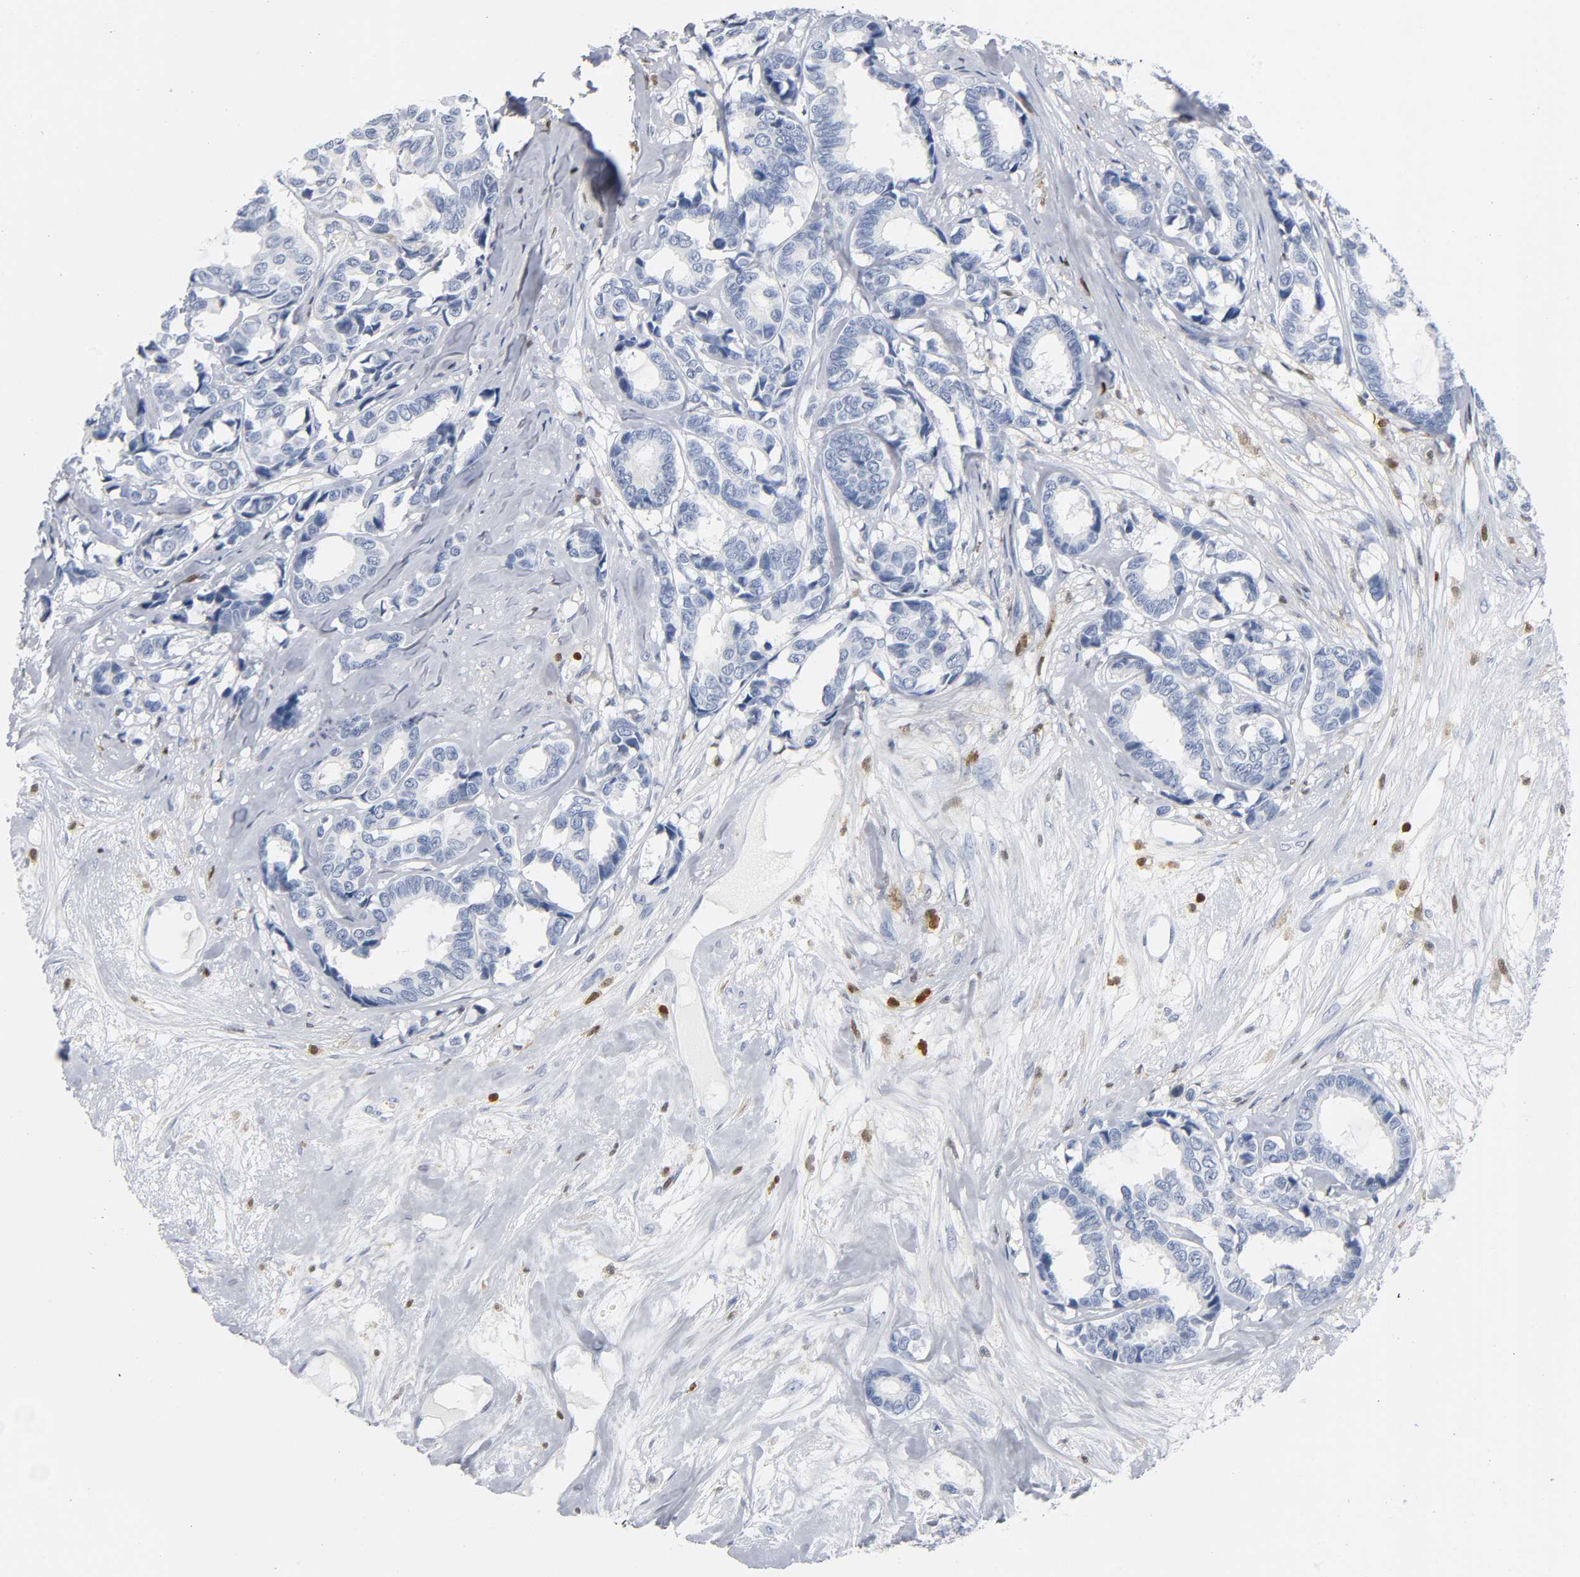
{"staining": {"intensity": "negative", "quantity": "none", "location": "none"}, "tissue": "breast cancer", "cell_type": "Tumor cells", "image_type": "cancer", "snomed": [{"axis": "morphology", "description": "Duct carcinoma"}, {"axis": "topography", "description": "Breast"}], "caption": "Protein analysis of breast cancer reveals no significant expression in tumor cells. (Immunohistochemistry (ihc), brightfield microscopy, high magnification).", "gene": "DOK2", "patient": {"sex": "female", "age": 87}}